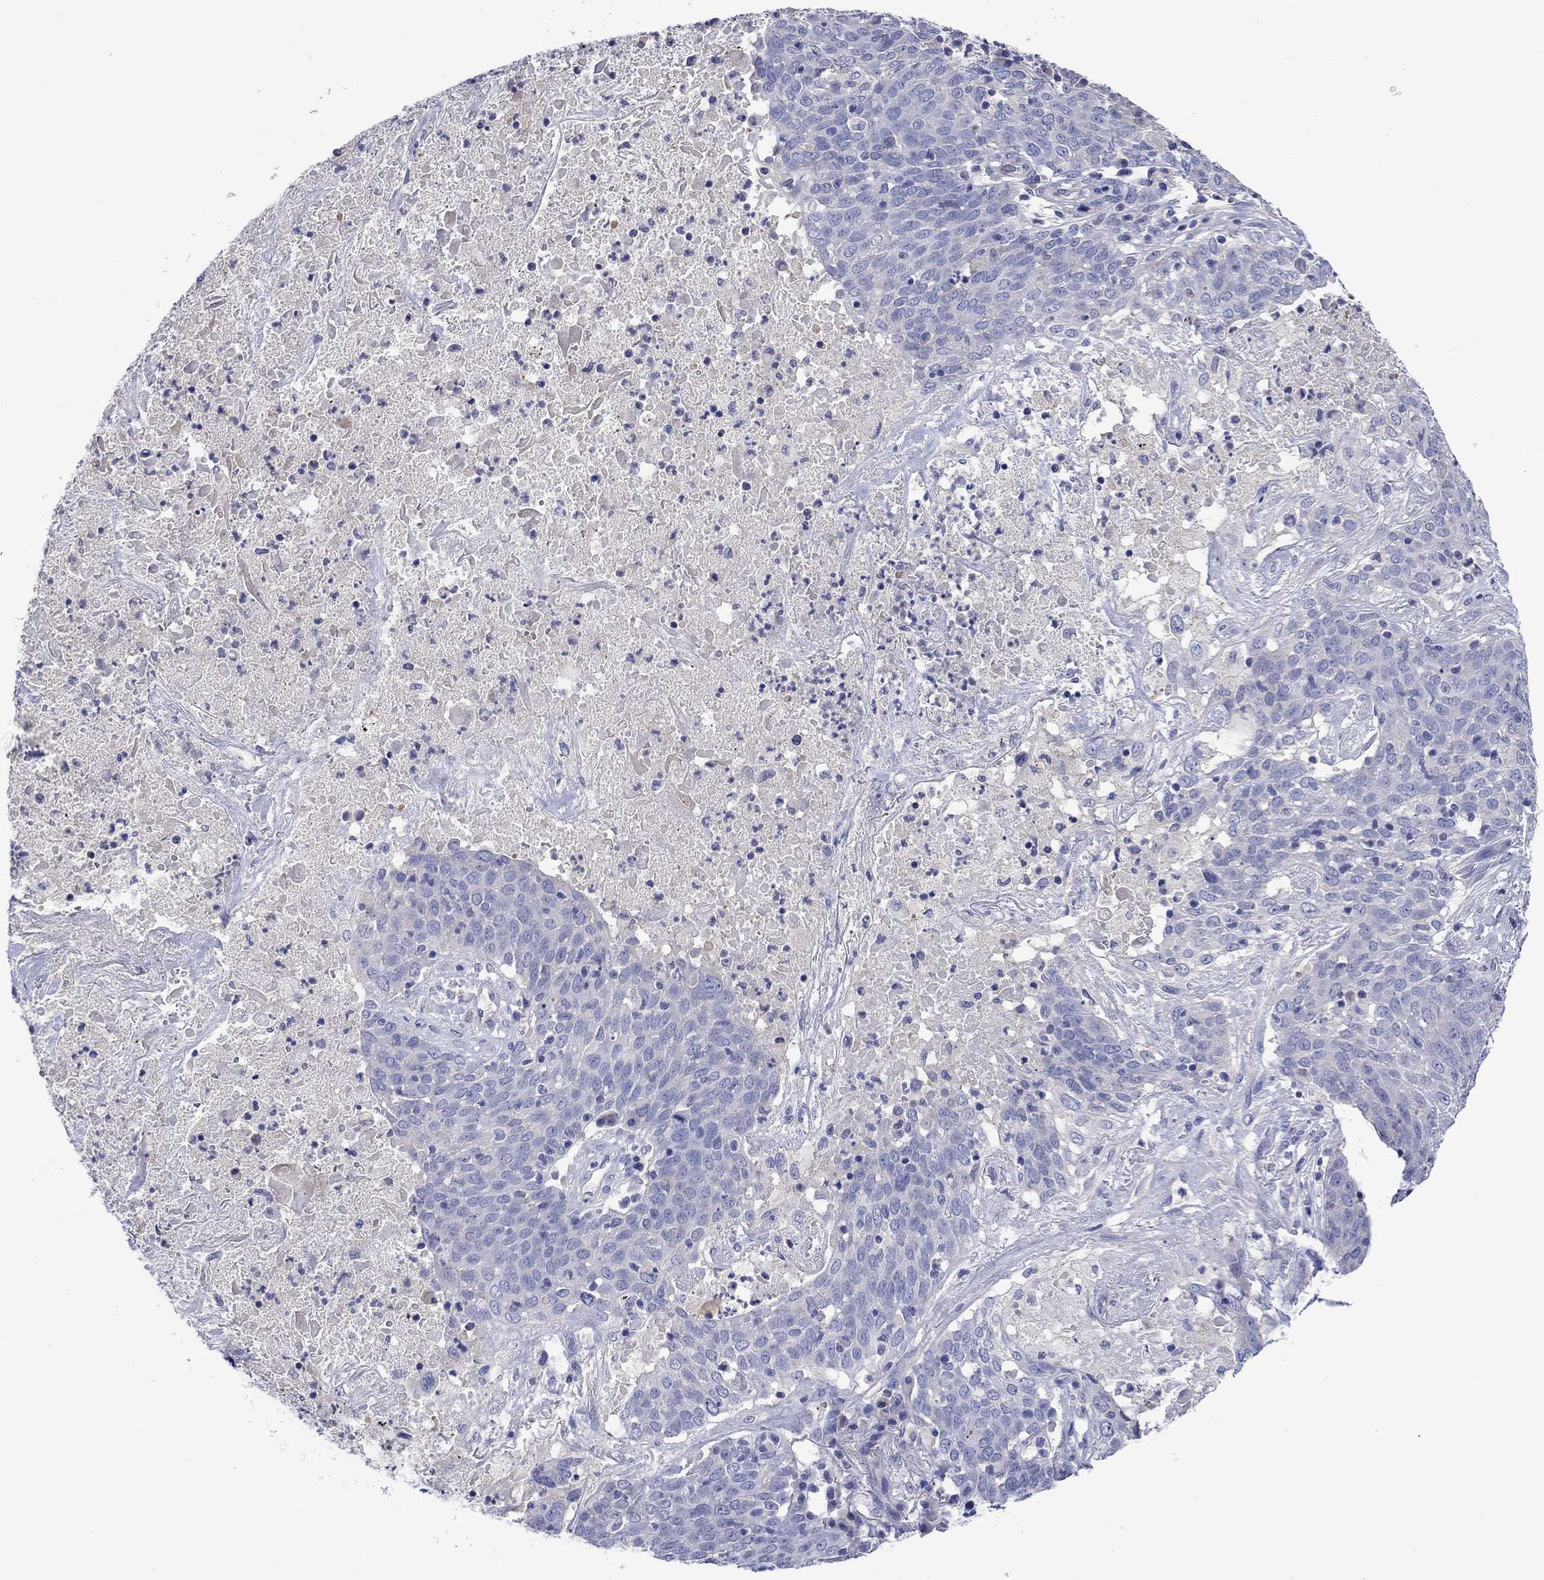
{"staining": {"intensity": "negative", "quantity": "none", "location": "none"}, "tissue": "lung cancer", "cell_type": "Tumor cells", "image_type": "cancer", "snomed": [{"axis": "morphology", "description": "Squamous cell carcinoma, NOS"}, {"axis": "topography", "description": "Lung"}], "caption": "This is a photomicrograph of IHC staining of lung cancer, which shows no positivity in tumor cells.", "gene": "TOMM20L", "patient": {"sex": "male", "age": 82}}